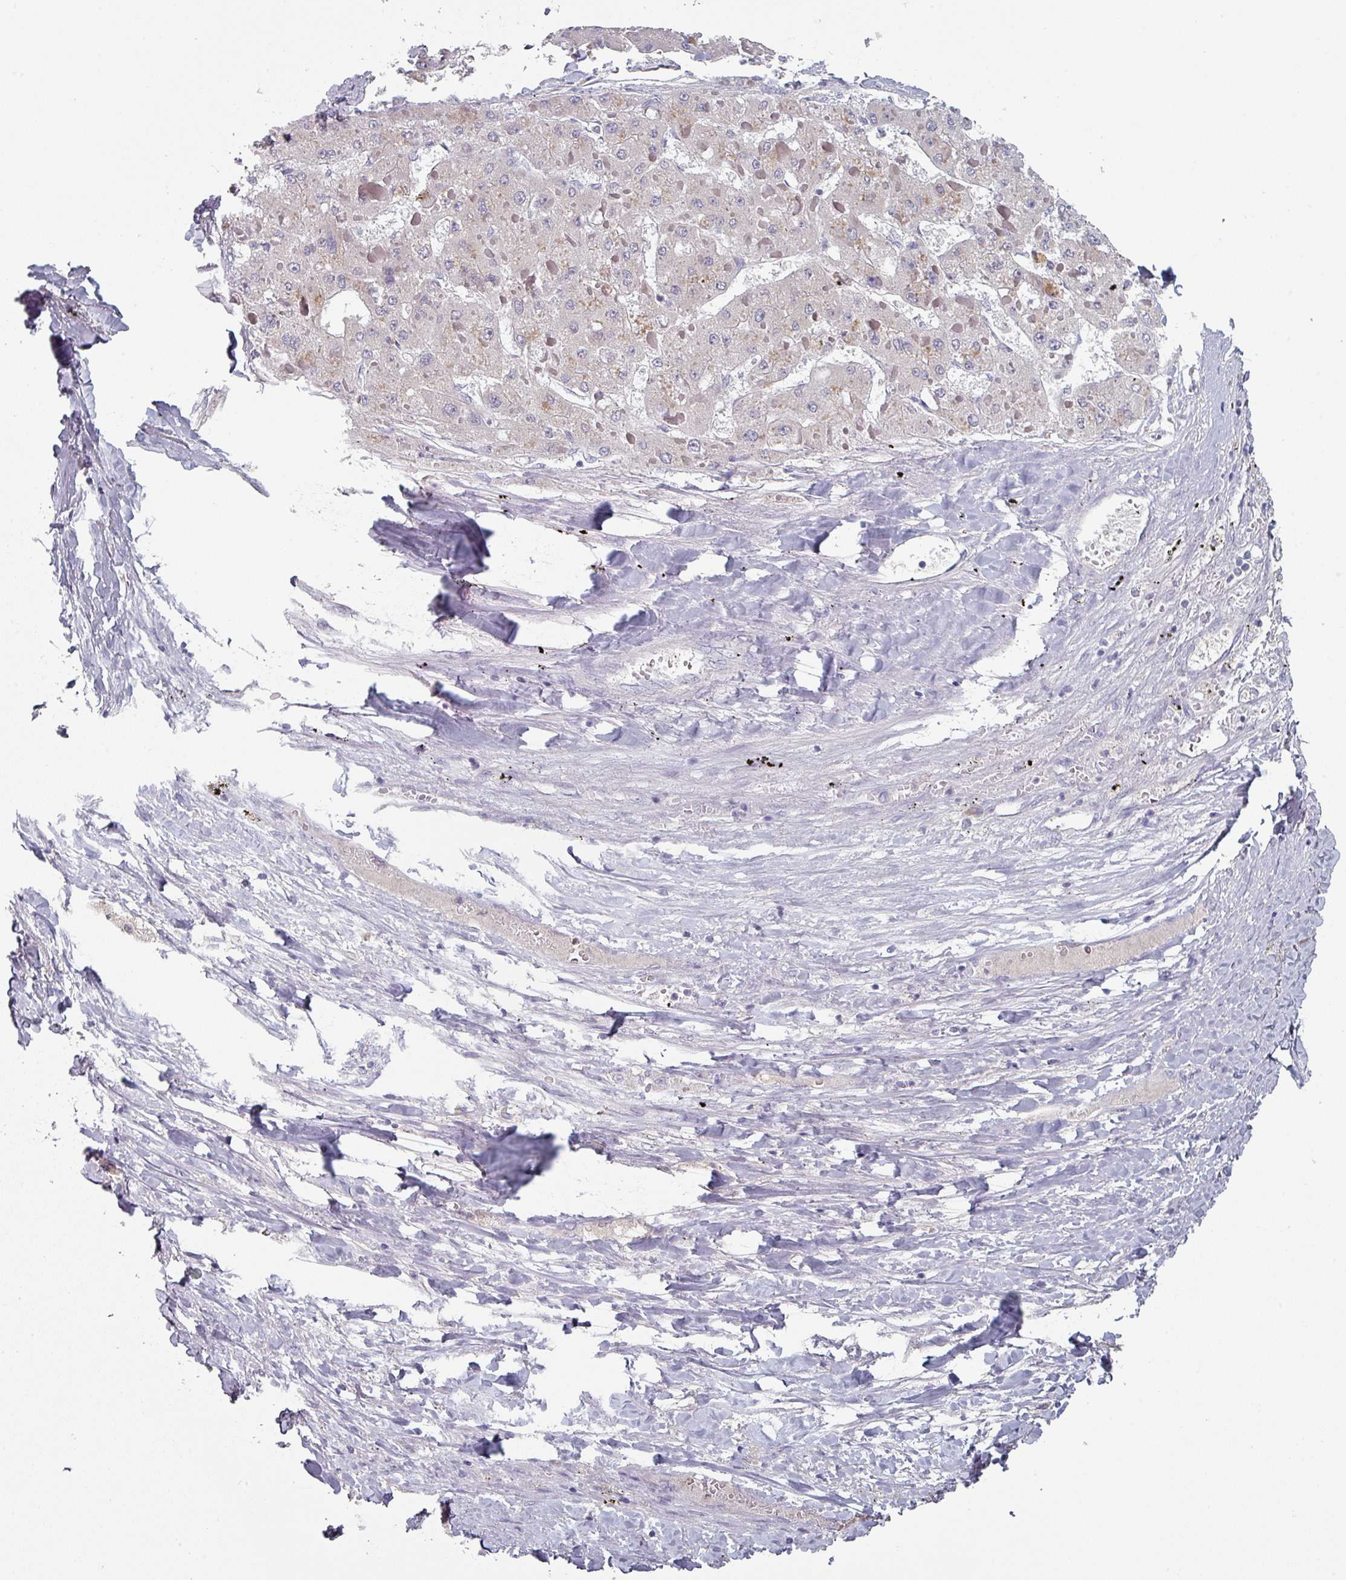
{"staining": {"intensity": "negative", "quantity": "none", "location": "none"}, "tissue": "liver cancer", "cell_type": "Tumor cells", "image_type": "cancer", "snomed": [{"axis": "morphology", "description": "Carcinoma, Hepatocellular, NOS"}, {"axis": "topography", "description": "Liver"}], "caption": "High magnification brightfield microscopy of hepatocellular carcinoma (liver) stained with DAB (brown) and counterstained with hematoxylin (blue): tumor cells show no significant expression. (DAB (3,3'-diaminobenzidine) immunohistochemistry (IHC) with hematoxylin counter stain).", "gene": "PRAMEF8", "patient": {"sex": "female", "age": 73}}